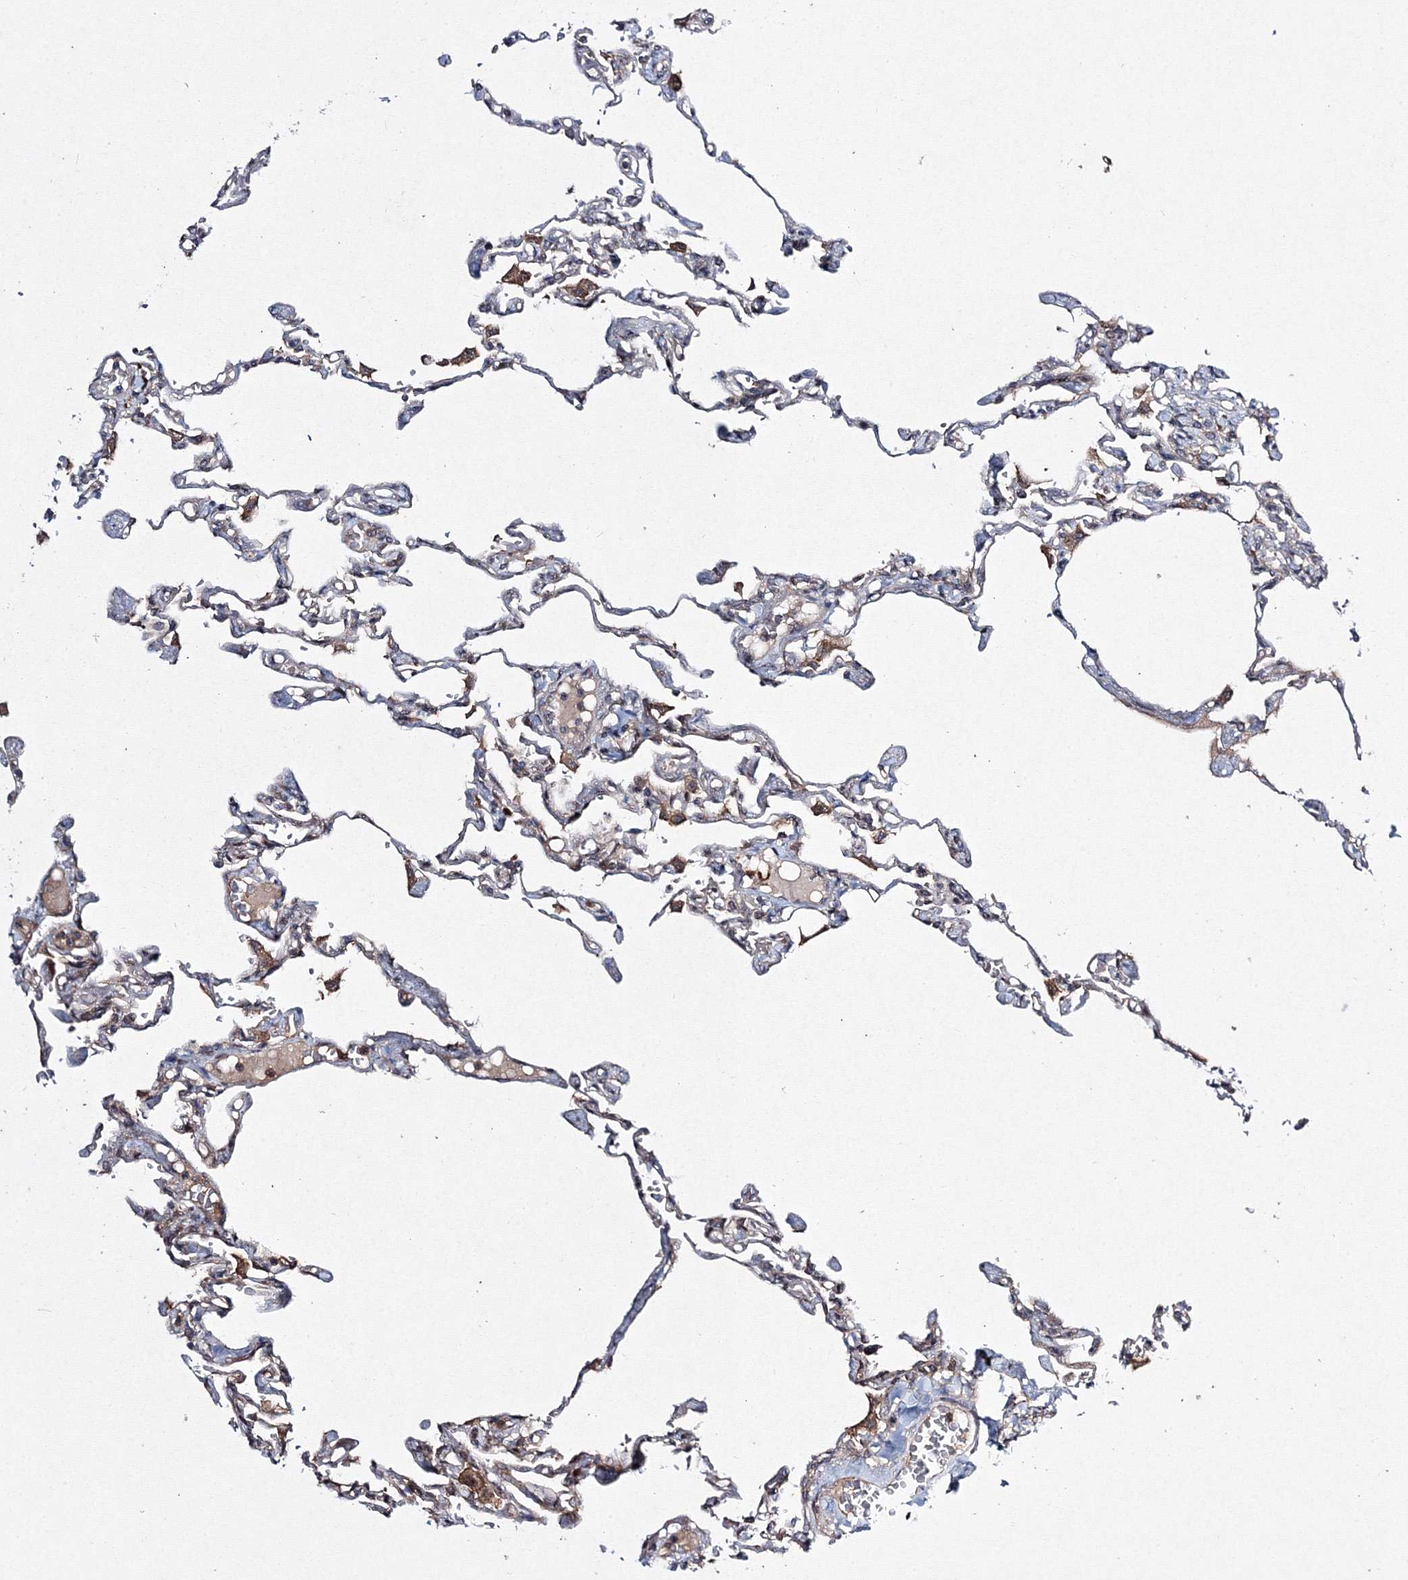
{"staining": {"intensity": "weak", "quantity": "<25%", "location": "cytoplasmic/membranous"}, "tissue": "lung", "cell_type": "Alveolar cells", "image_type": "normal", "snomed": [{"axis": "morphology", "description": "Normal tissue, NOS"}, {"axis": "topography", "description": "Lung"}], "caption": "High magnification brightfield microscopy of benign lung stained with DAB (3,3'-diaminobenzidine) (brown) and counterstained with hematoxylin (blue): alveolar cells show no significant staining. Nuclei are stained in blue.", "gene": "RANBP3L", "patient": {"sex": "male", "age": 21}}